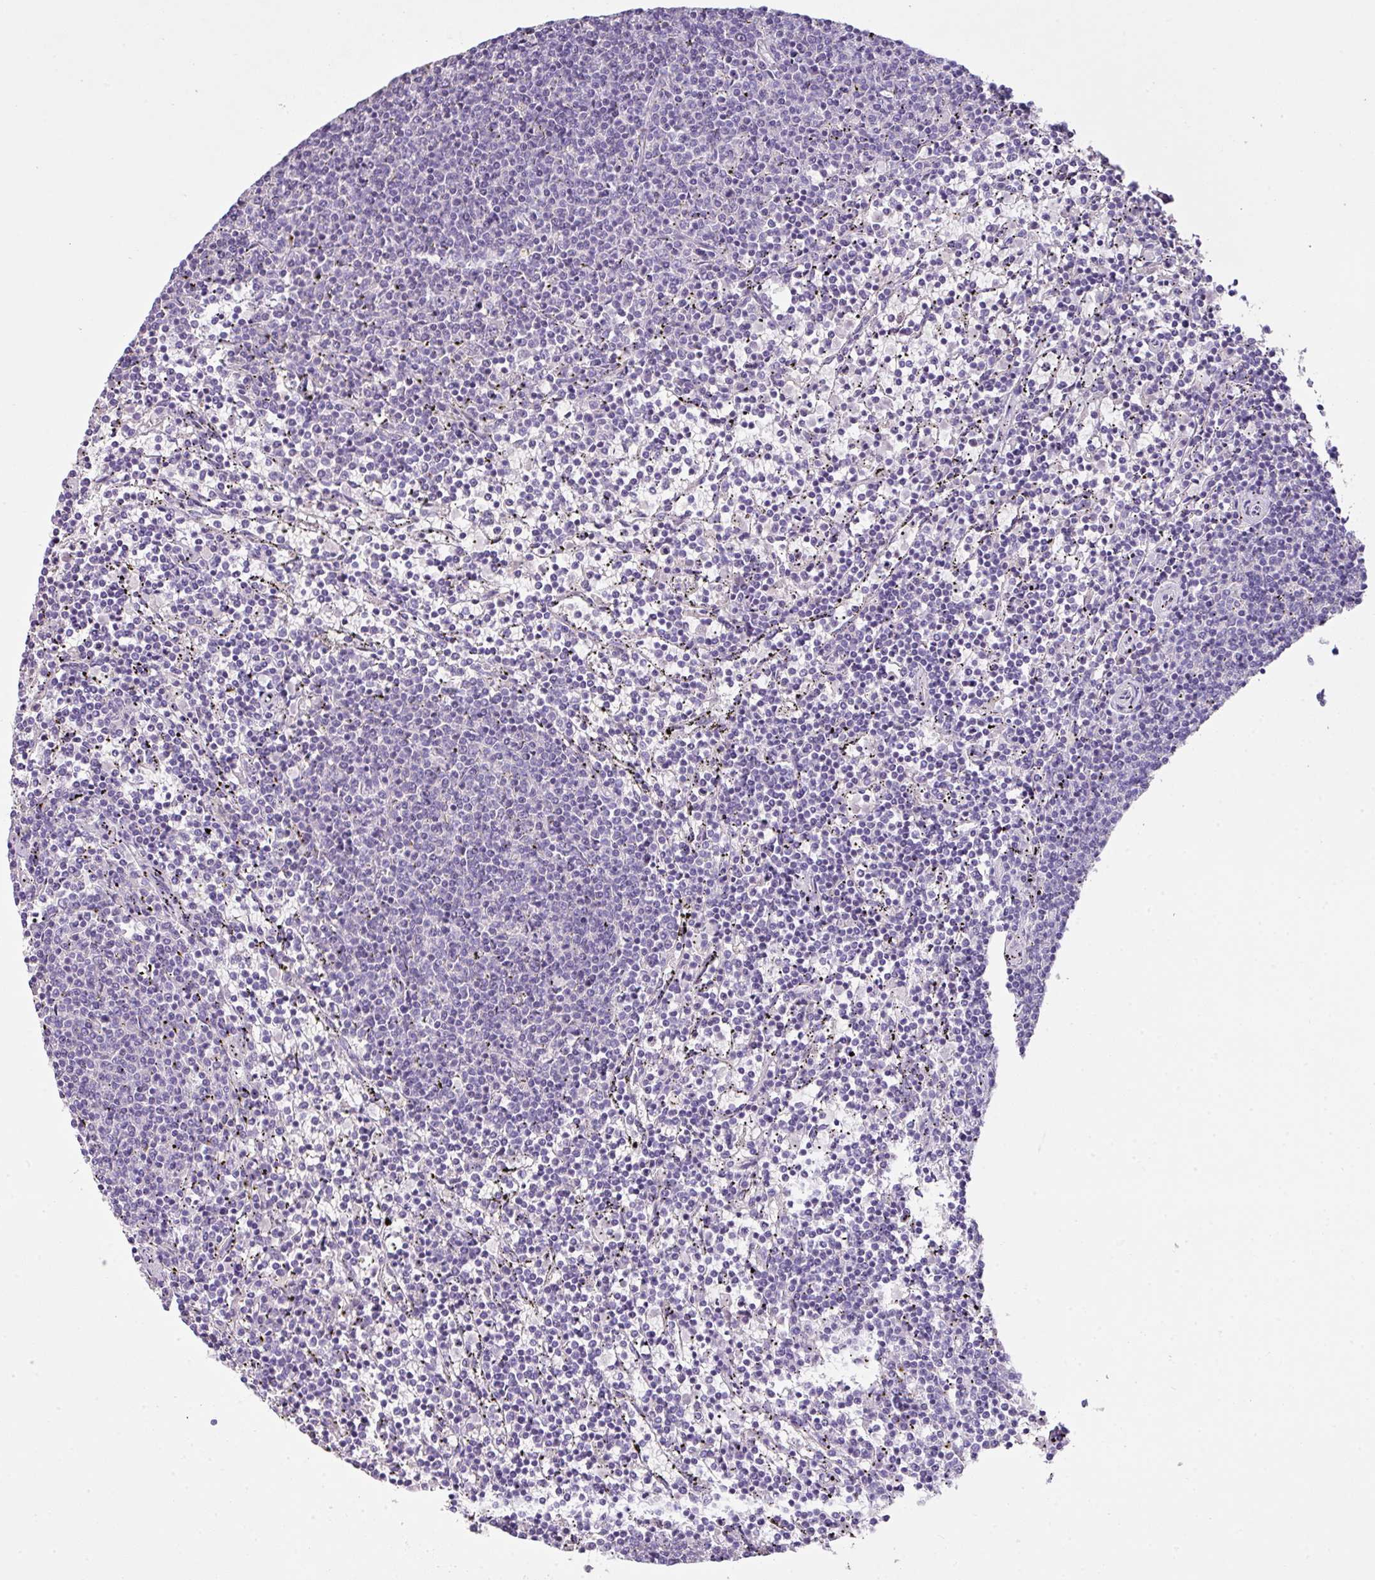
{"staining": {"intensity": "negative", "quantity": "none", "location": "none"}, "tissue": "lymphoma", "cell_type": "Tumor cells", "image_type": "cancer", "snomed": [{"axis": "morphology", "description": "Malignant lymphoma, non-Hodgkin's type, Low grade"}, {"axis": "topography", "description": "Spleen"}], "caption": "Lymphoma was stained to show a protein in brown. There is no significant expression in tumor cells.", "gene": "OR6C6", "patient": {"sex": "female", "age": 50}}